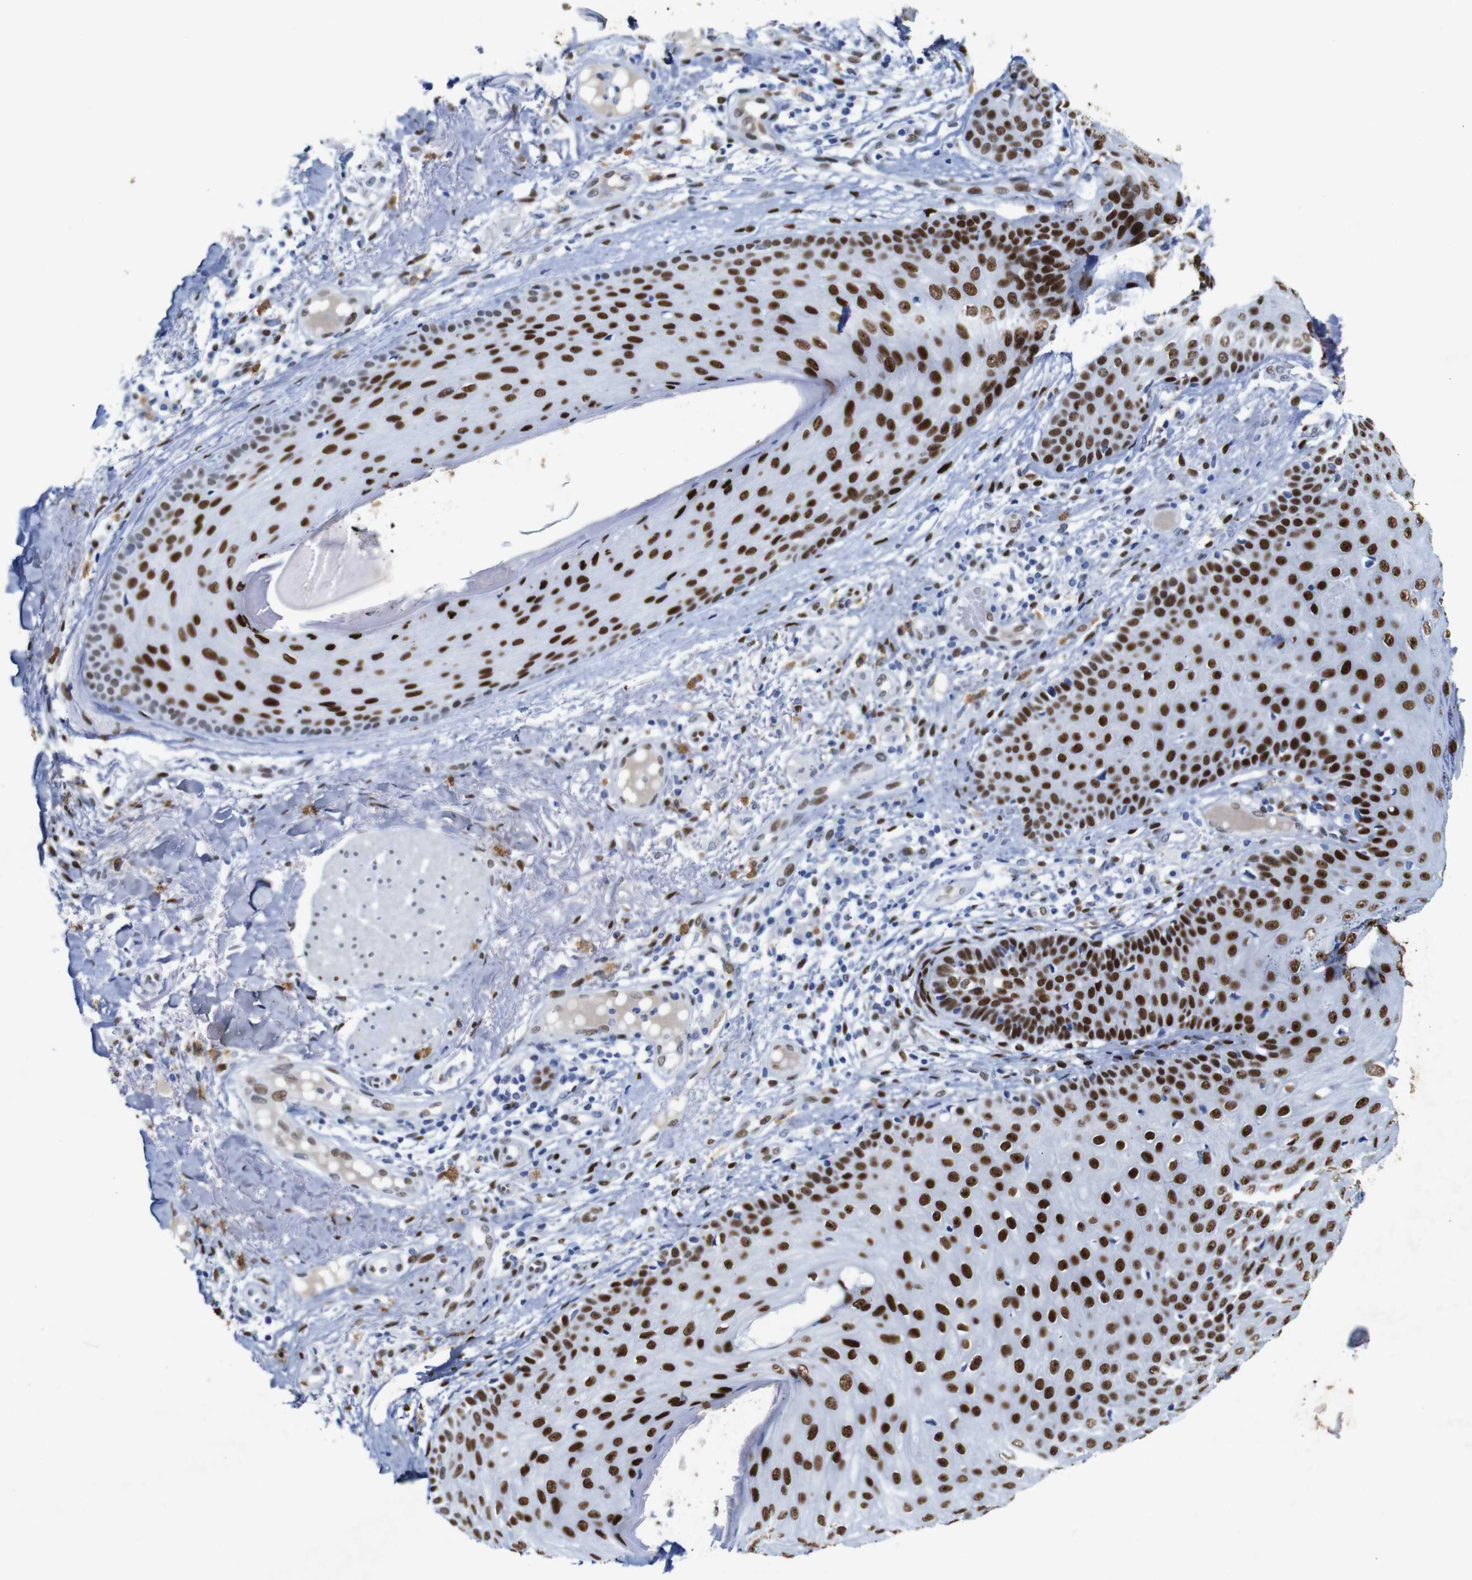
{"staining": {"intensity": "strong", "quantity": ">75%", "location": "nuclear"}, "tissue": "skin cancer", "cell_type": "Tumor cells", "image_type": "cancer", "snomed": [{"axis": "morphology", "description": "Normal tissue, NOS"}, {"axis": "morphology", "description": "Basal cell carcinoma"}, {"axis": "topography", "description": "Skin"}], "caption": "Immunohistochemistry of human skin cancer demonstrates high levels of strong nuclear staining in approximately >75% of tumor cells.", "gene": "FOSL2", "patient": {"sex": "male", "age": 52}}